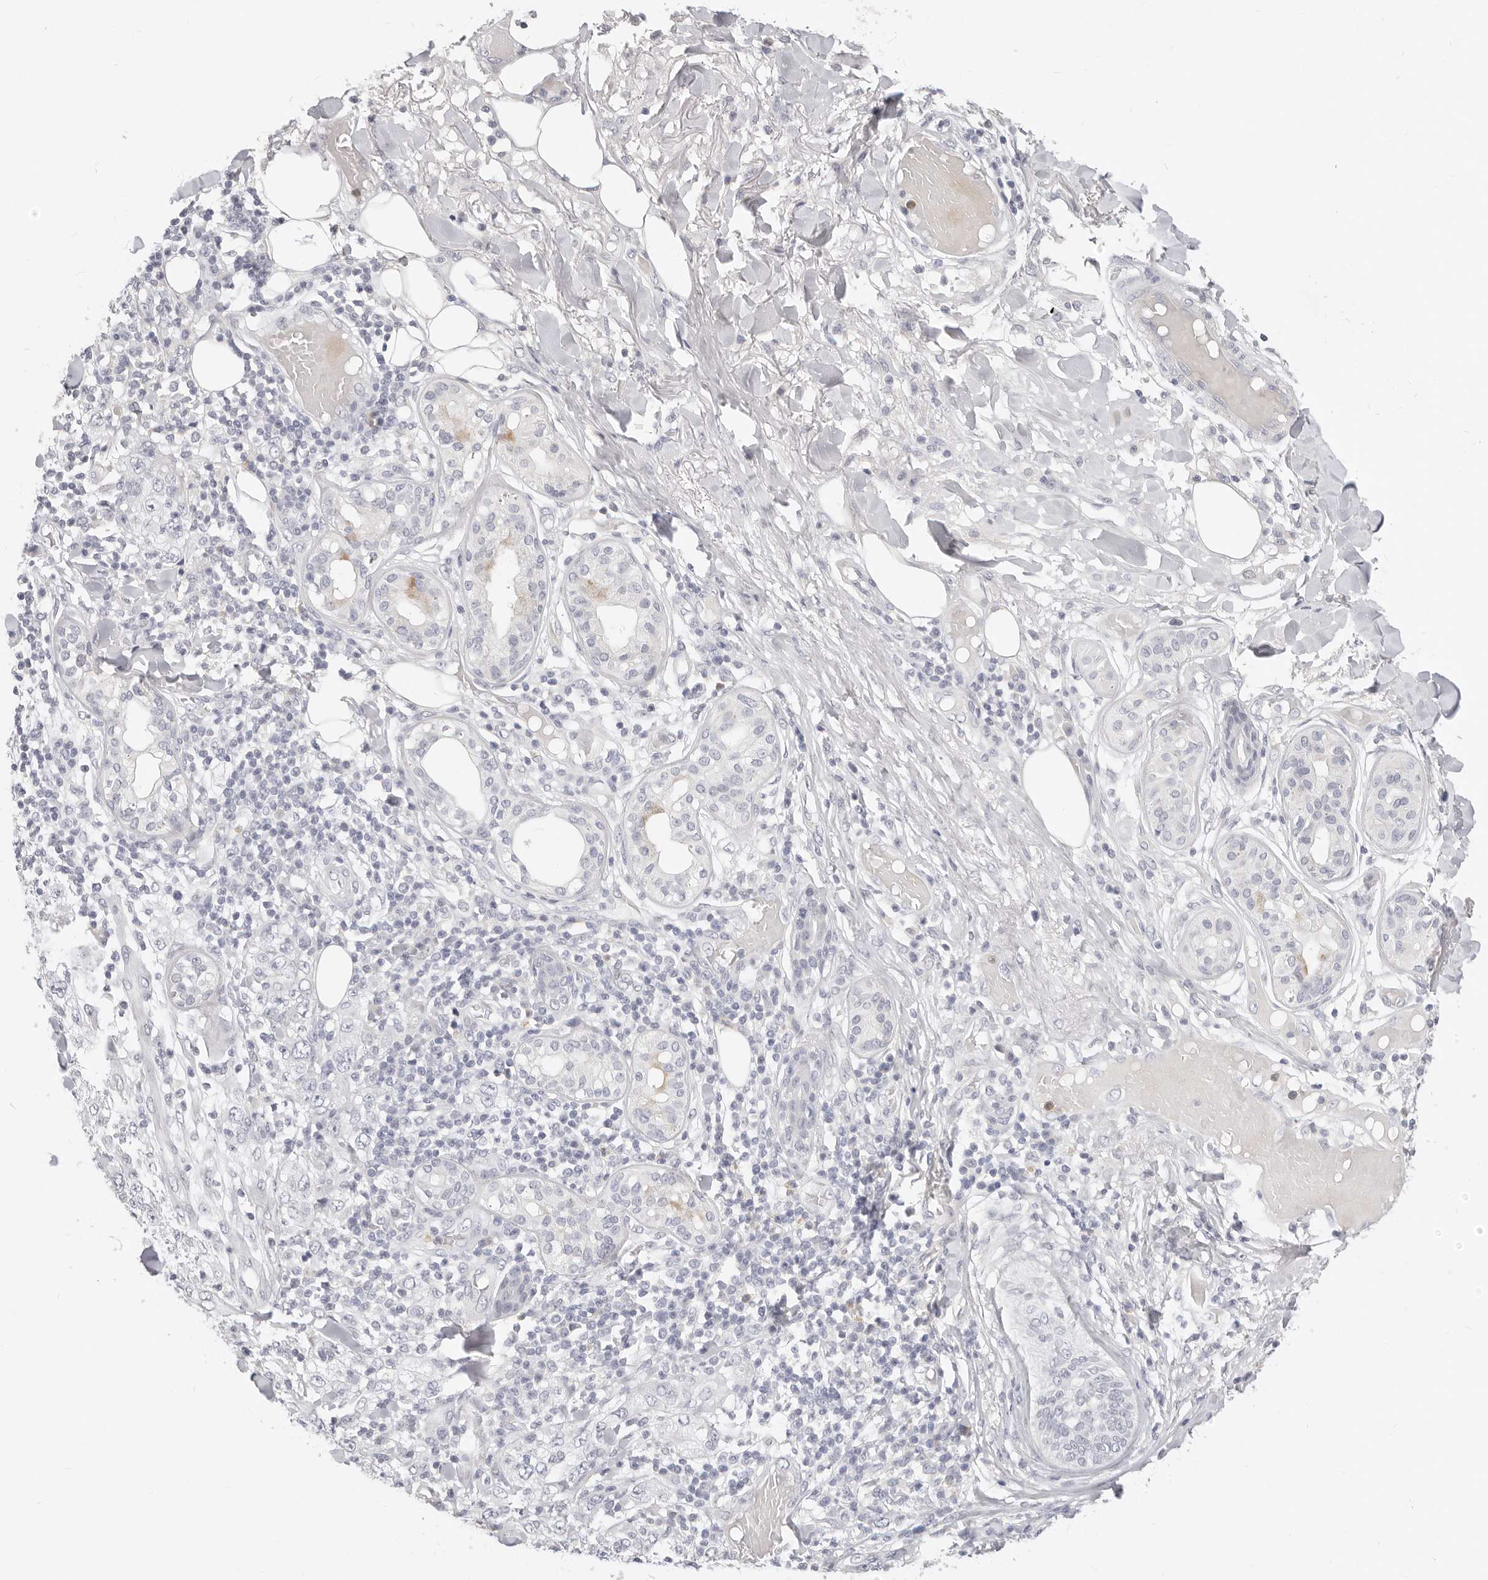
{"staining": {"intensity": "negative", "quantity": "none", "location": "none"}, "tissue": "skin cancer", "cell_type": "Tumor cells", "image_type": "cancer", "snomed": [{"axis": "morphology", "description": "Squamous cell carcinoma, NOS"}, {"axis": "topography", "description": "Skin"}], "caption": "Immunohistochemical staining of squamous cell carcinoma (skin) shows no significant expression in tumor cells. (Immunohistochemistry, brightfield microscopy, high magnification).", "gene": "ASCL1", "patient": {"sex": "female", "age": 88}}